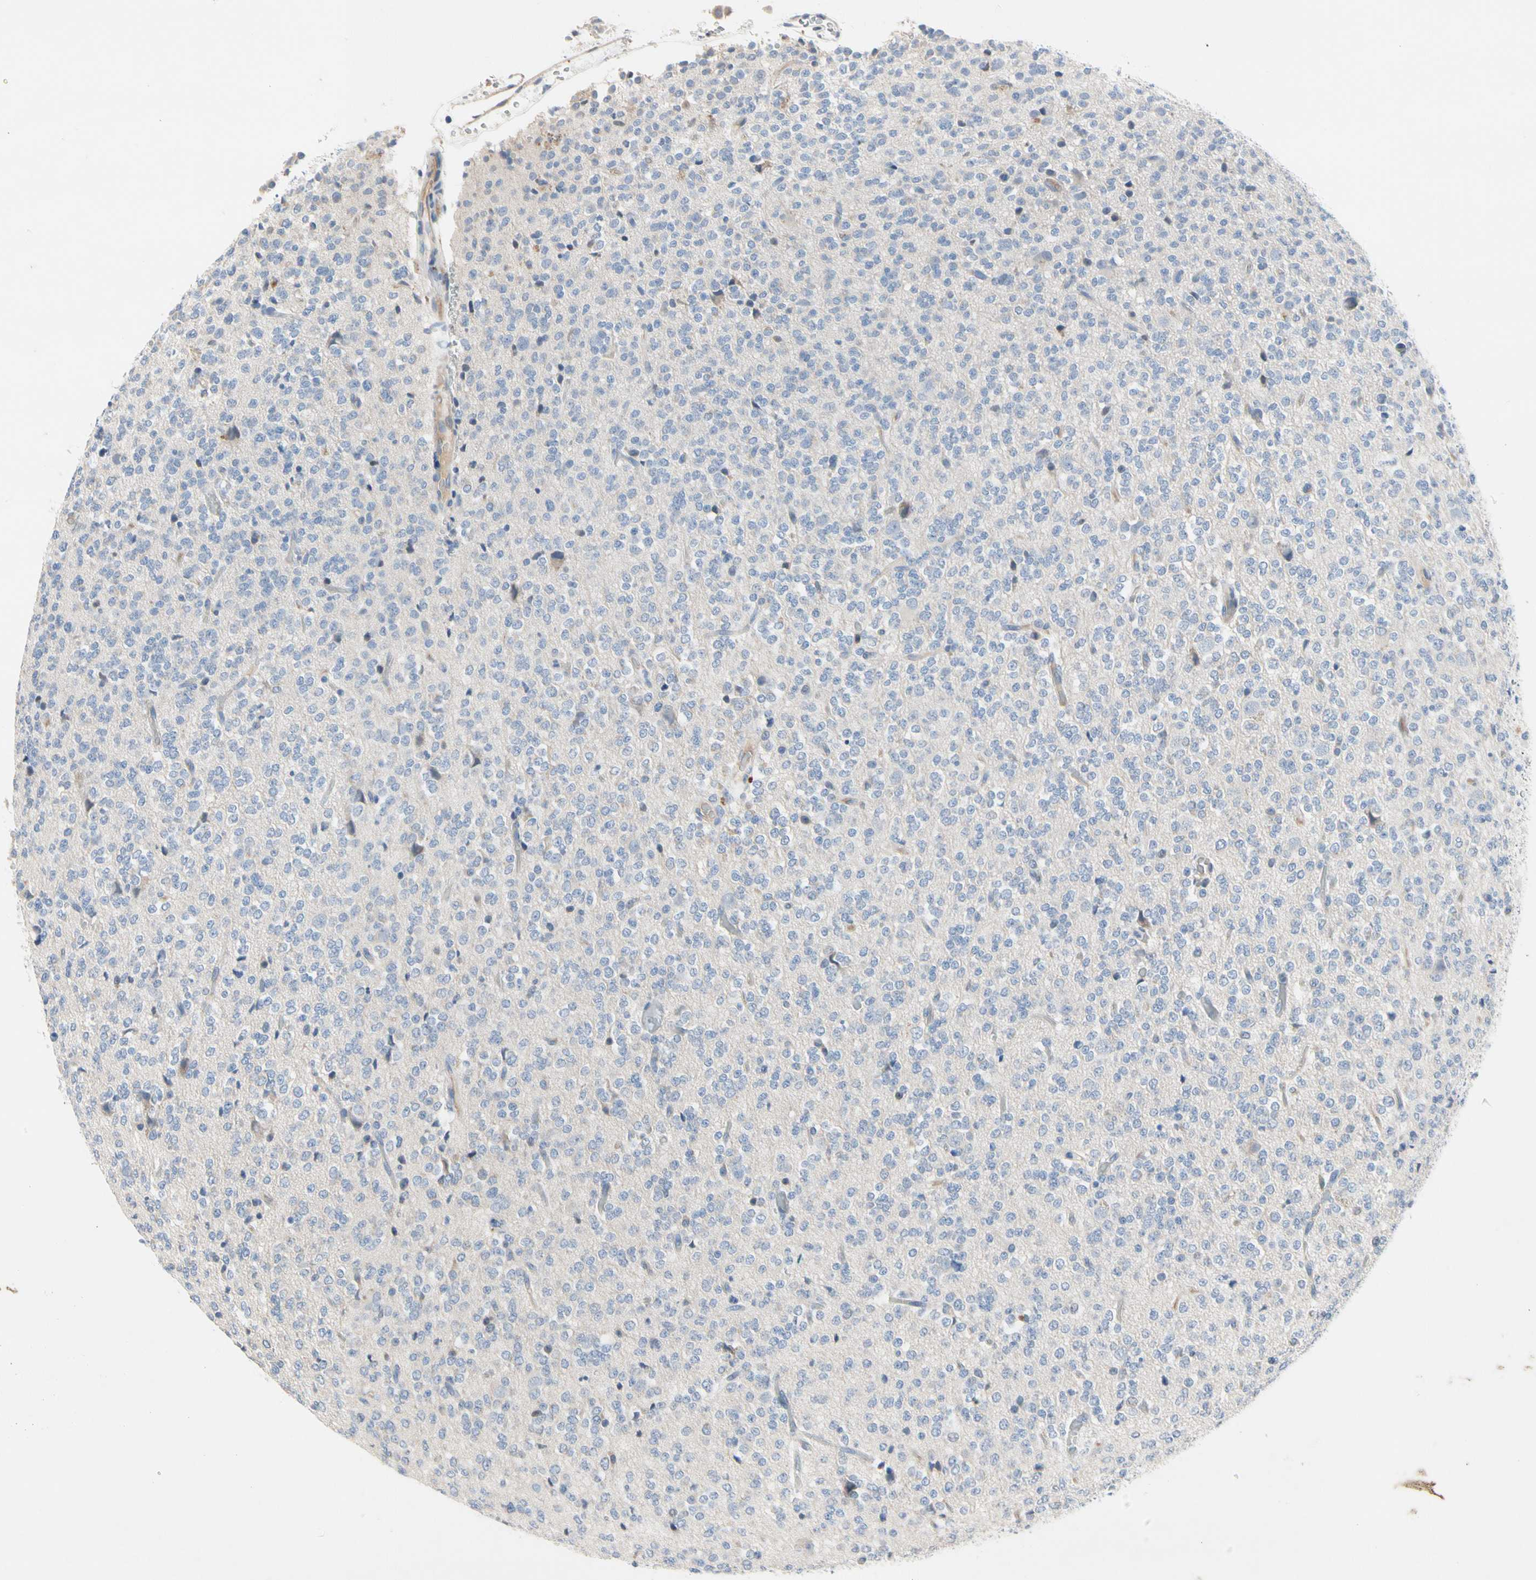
{"staining": {"intensity": "negative", "quantity": "none", "location": "none"}, "tissue": "glioma", "cell_type": "Tumor cells", "image_type": "cancer", "snomed": [{"axis": "morphology", "description": "Glioma, malignant, Low grade"}, {"axis": "topography", "description": "Brain"}], "caption": "An immunohistochemistry histopathology image of low-grade glioma (malignant) is shown. There is no staining in tumor cells of low-grade glioma (malignant).", "gene": "ECRG4", "patient": {"sex": "male", "age": 38}}